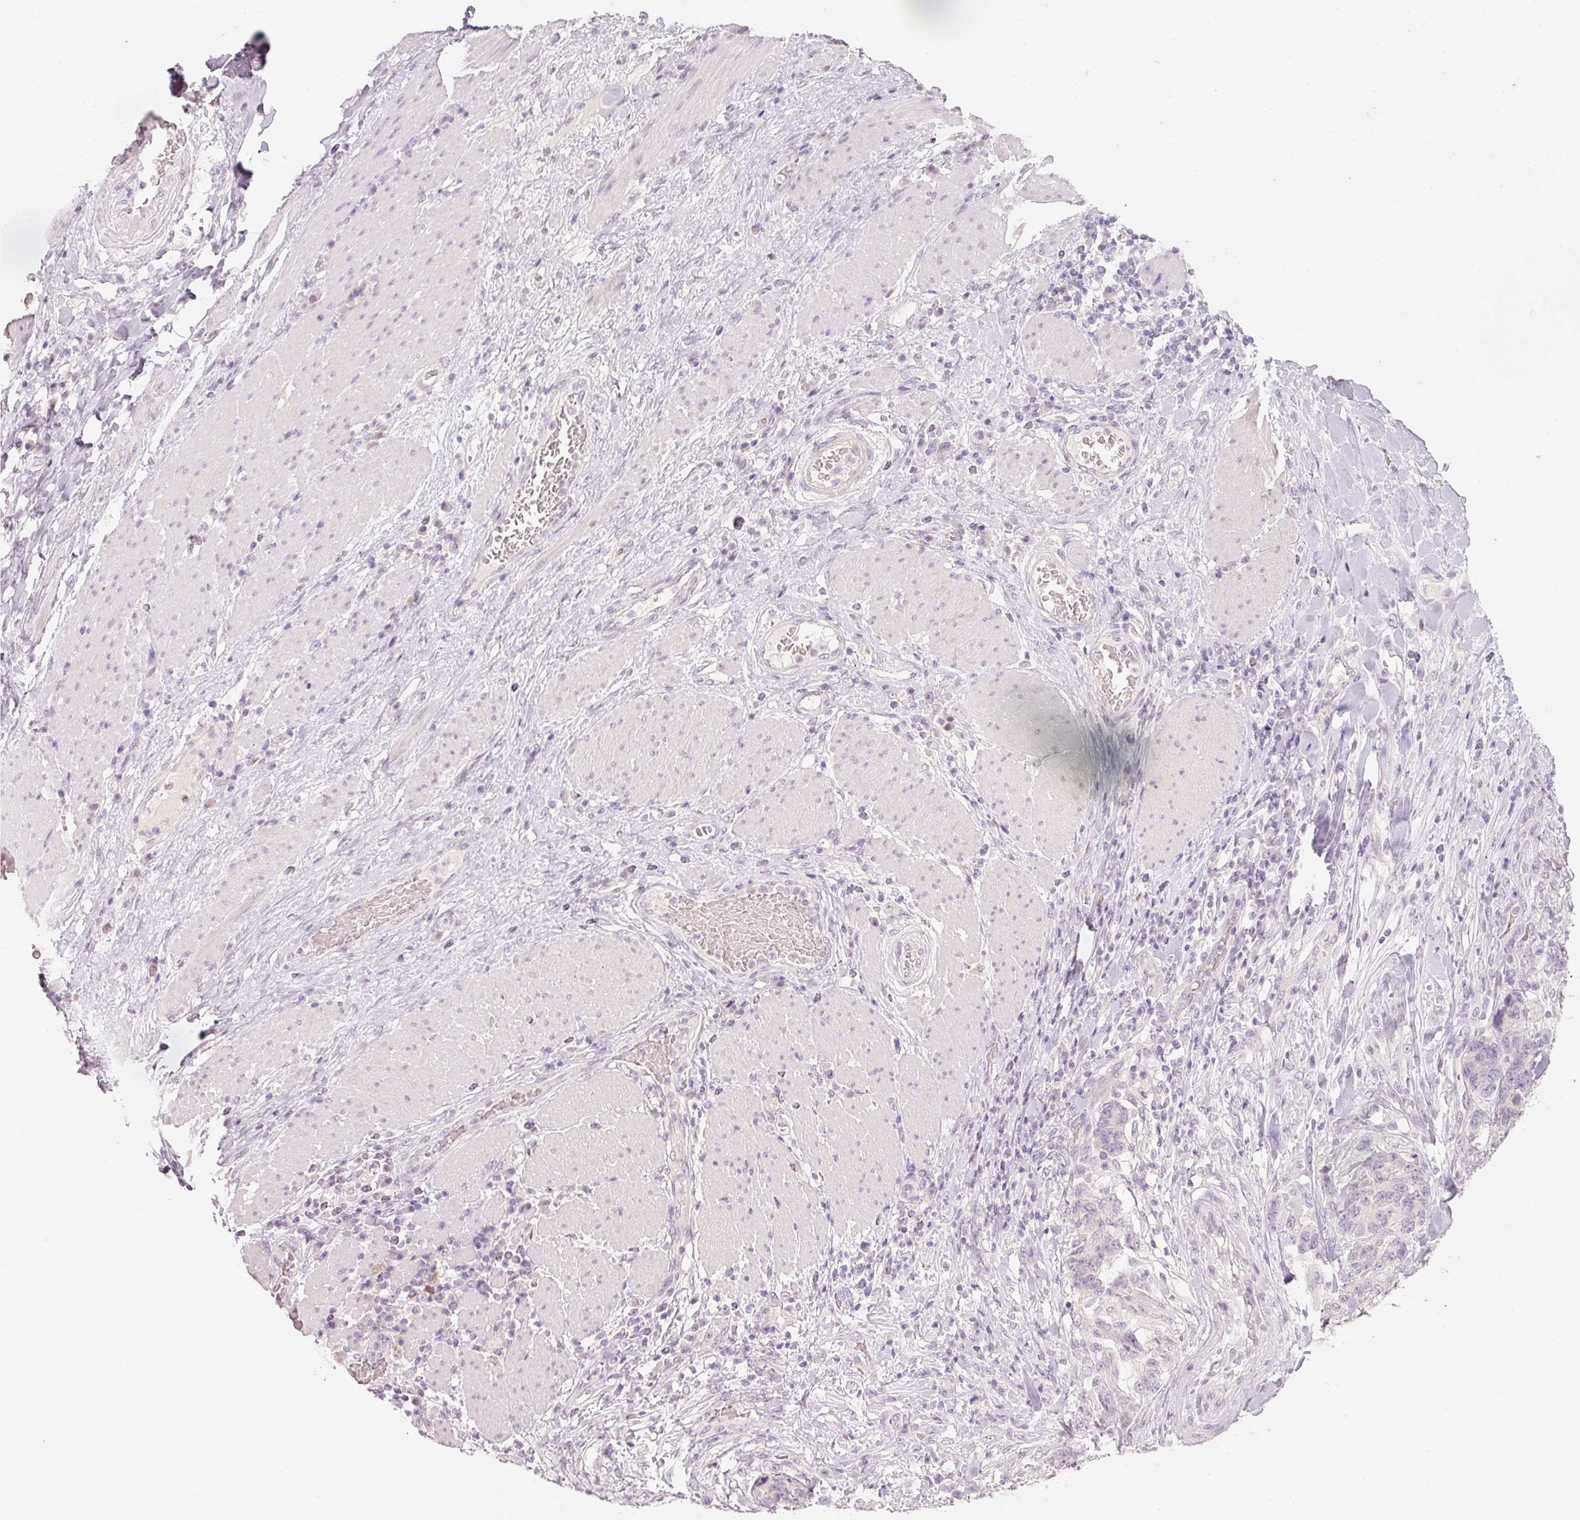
{"staining": {"intensity": "negative", "quantity": "none", "location": "none"}, "tissue": "stomach cancer", "cell_type": "Tumor cells", "image_type": "cancer", "snomed": [{"axis": "morphology", "description": "Normal tissue, NOS"}, {"axis": "morphology", "description": "Adenocarcinoma, NOS"}, {"axis": "topography", "description": "Stomach"}], "caption": "Immunohistochemistry (IHC) micrograph of stomach adenocarcinoma stained for a protein (brown), which exhibits no positivity in tumor cells. (Brightfield microscopy of DAB (3,3'-diaminobenzidine) immunohistochemistry at high magnification).", "gene": "STEAP1", "patient": {"sex": "female", "age": 64}}